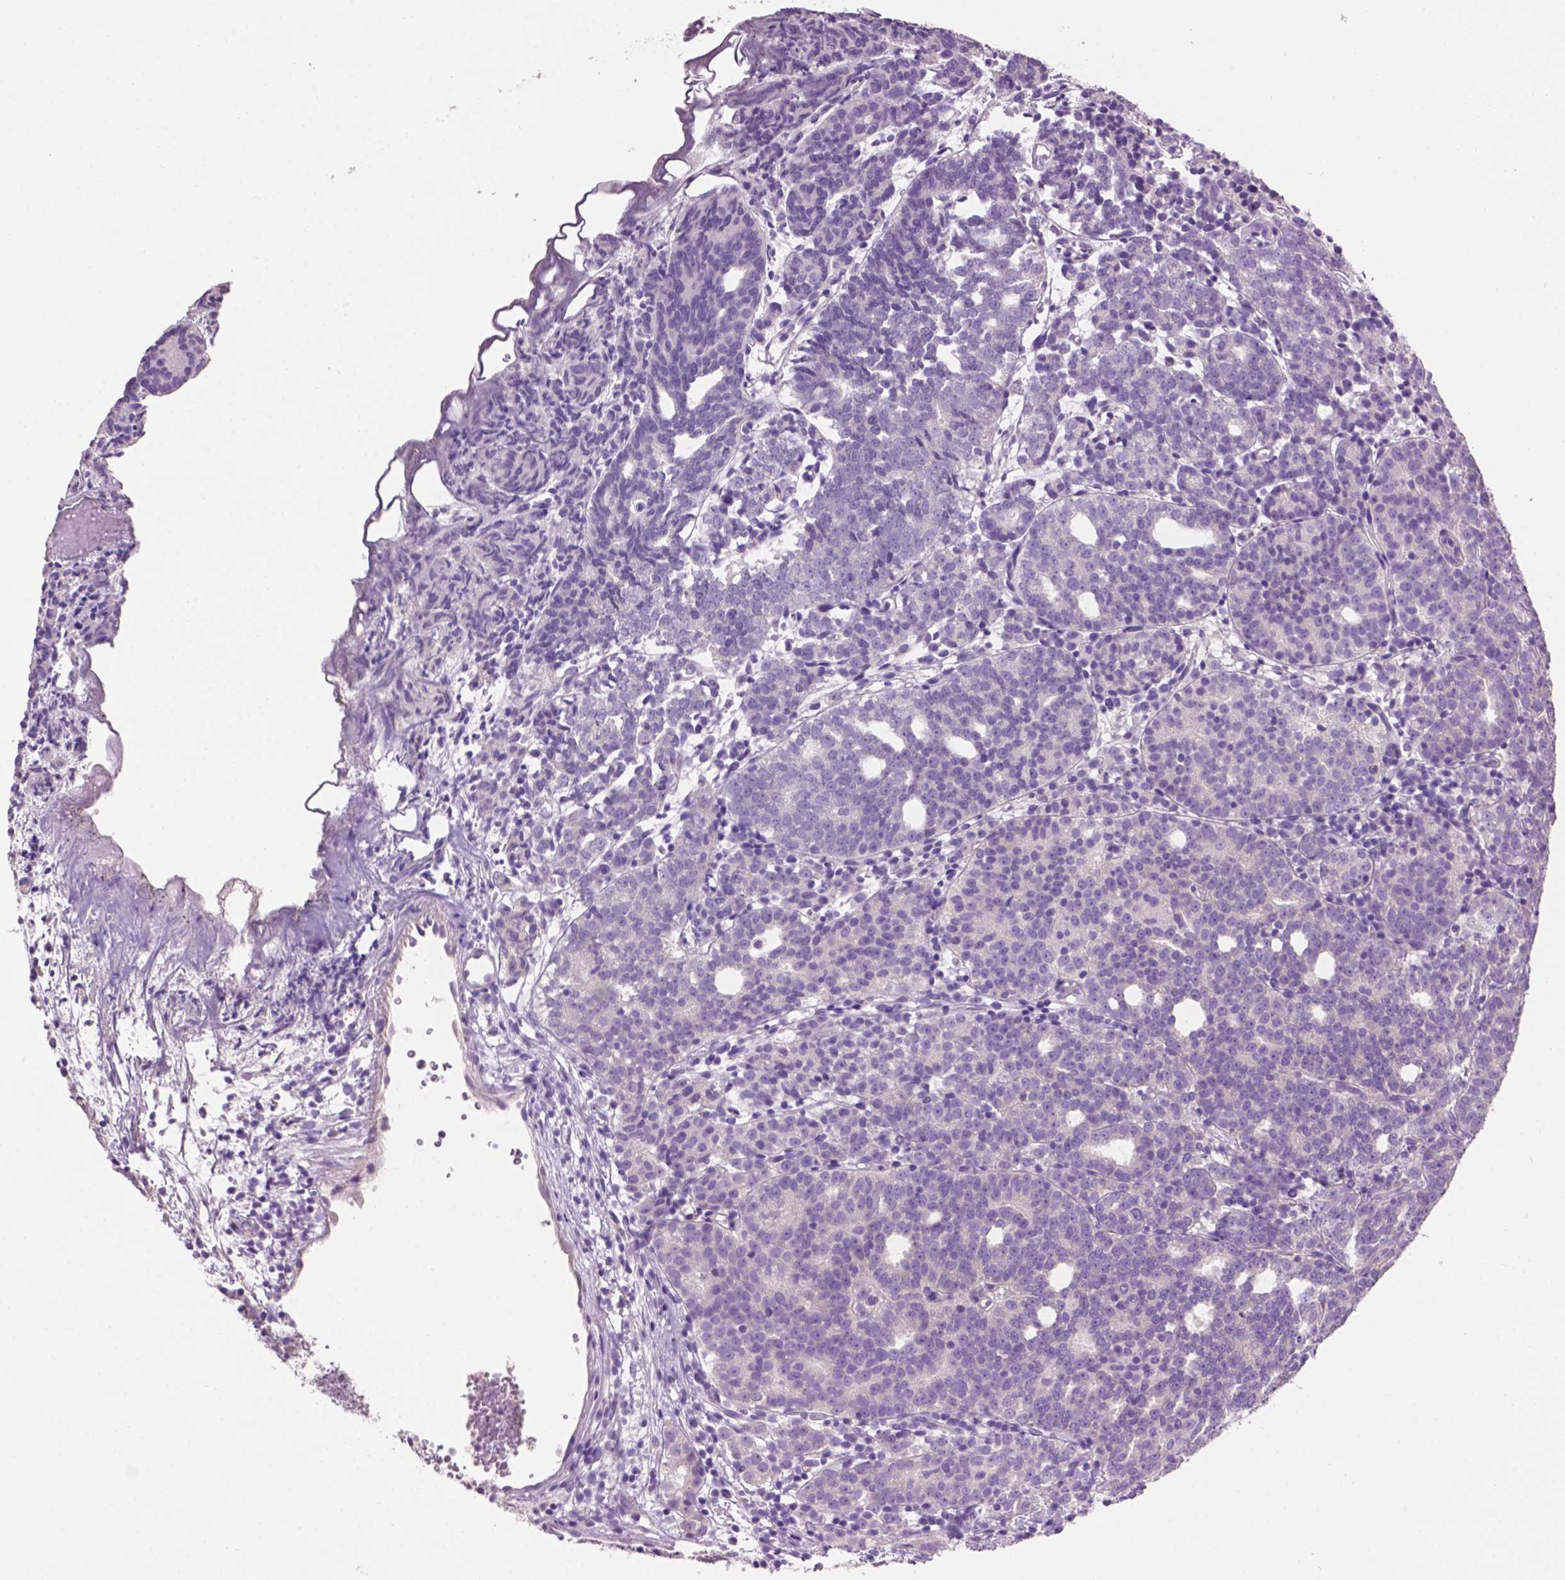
{"staining": {"intensity": "negative", "quantity": "none", "location": "none"}, "tissue": "prostate cancer", "cell_type": "Tumor cells", "image_type": "cancer", "snomed": [{"axis": "morphology", "description": "Adenocarcinoma, High grade"}, {"axis": "topography", "description": "Prostate"}], "caption": "This is a histopathology image of IHC staining of prostate adenocarcinoma (high-grade), which shows no positivity in tumor cells.", "gene": "CRYBA4", "patient": {"sex": "male", "age": 53}}